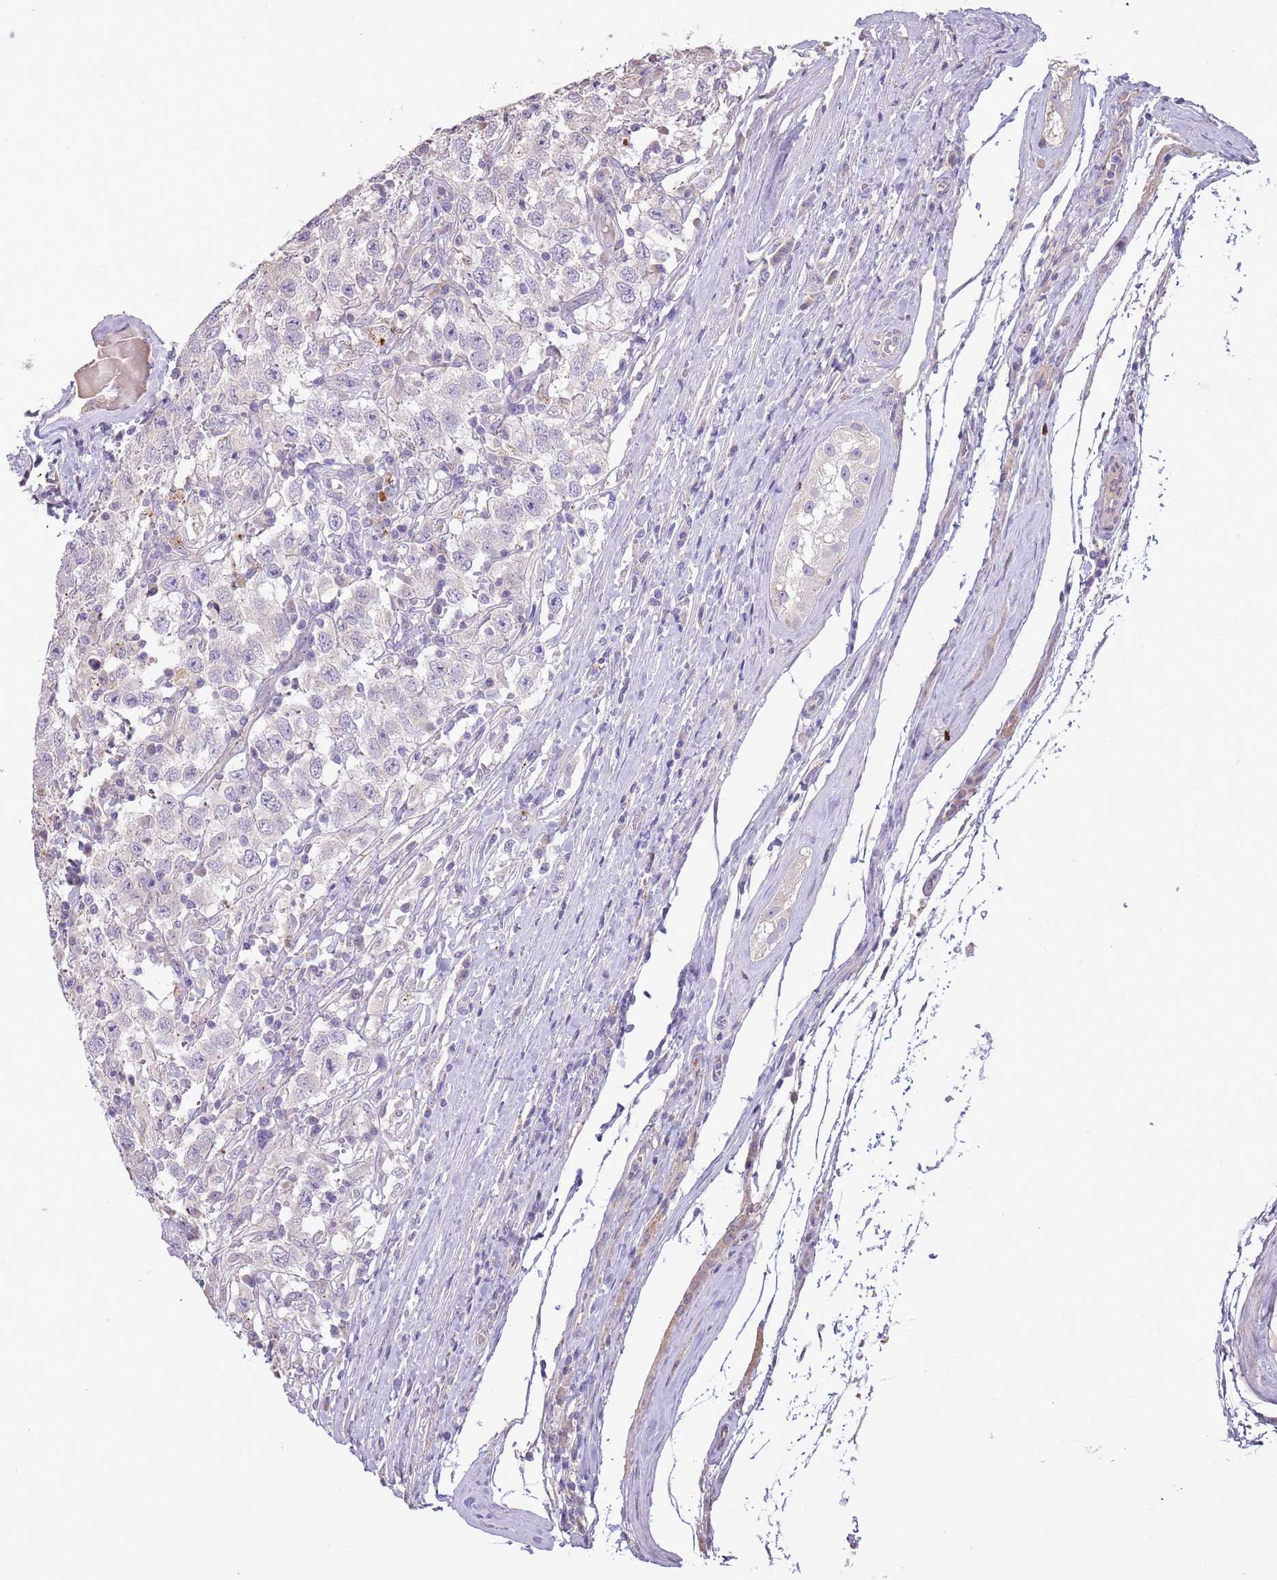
{"staining": {"intensity": "negative", "quantity": "none", "location": "none"}, "tissue": "testis cancer", "cell_type": "Tumor cells", "image_type": "cancer", "snomed": [{"axis": "morphology", "description": "Seminoma, NOS"}, {"axis": "topography", "description": "Testis"}], "caption": "Immunohistochemistry of human testis seminoma demonstrates no expression in tumor cells.", "gene": "P2RY13", "patient": {"sex": "male", "age": 41}}